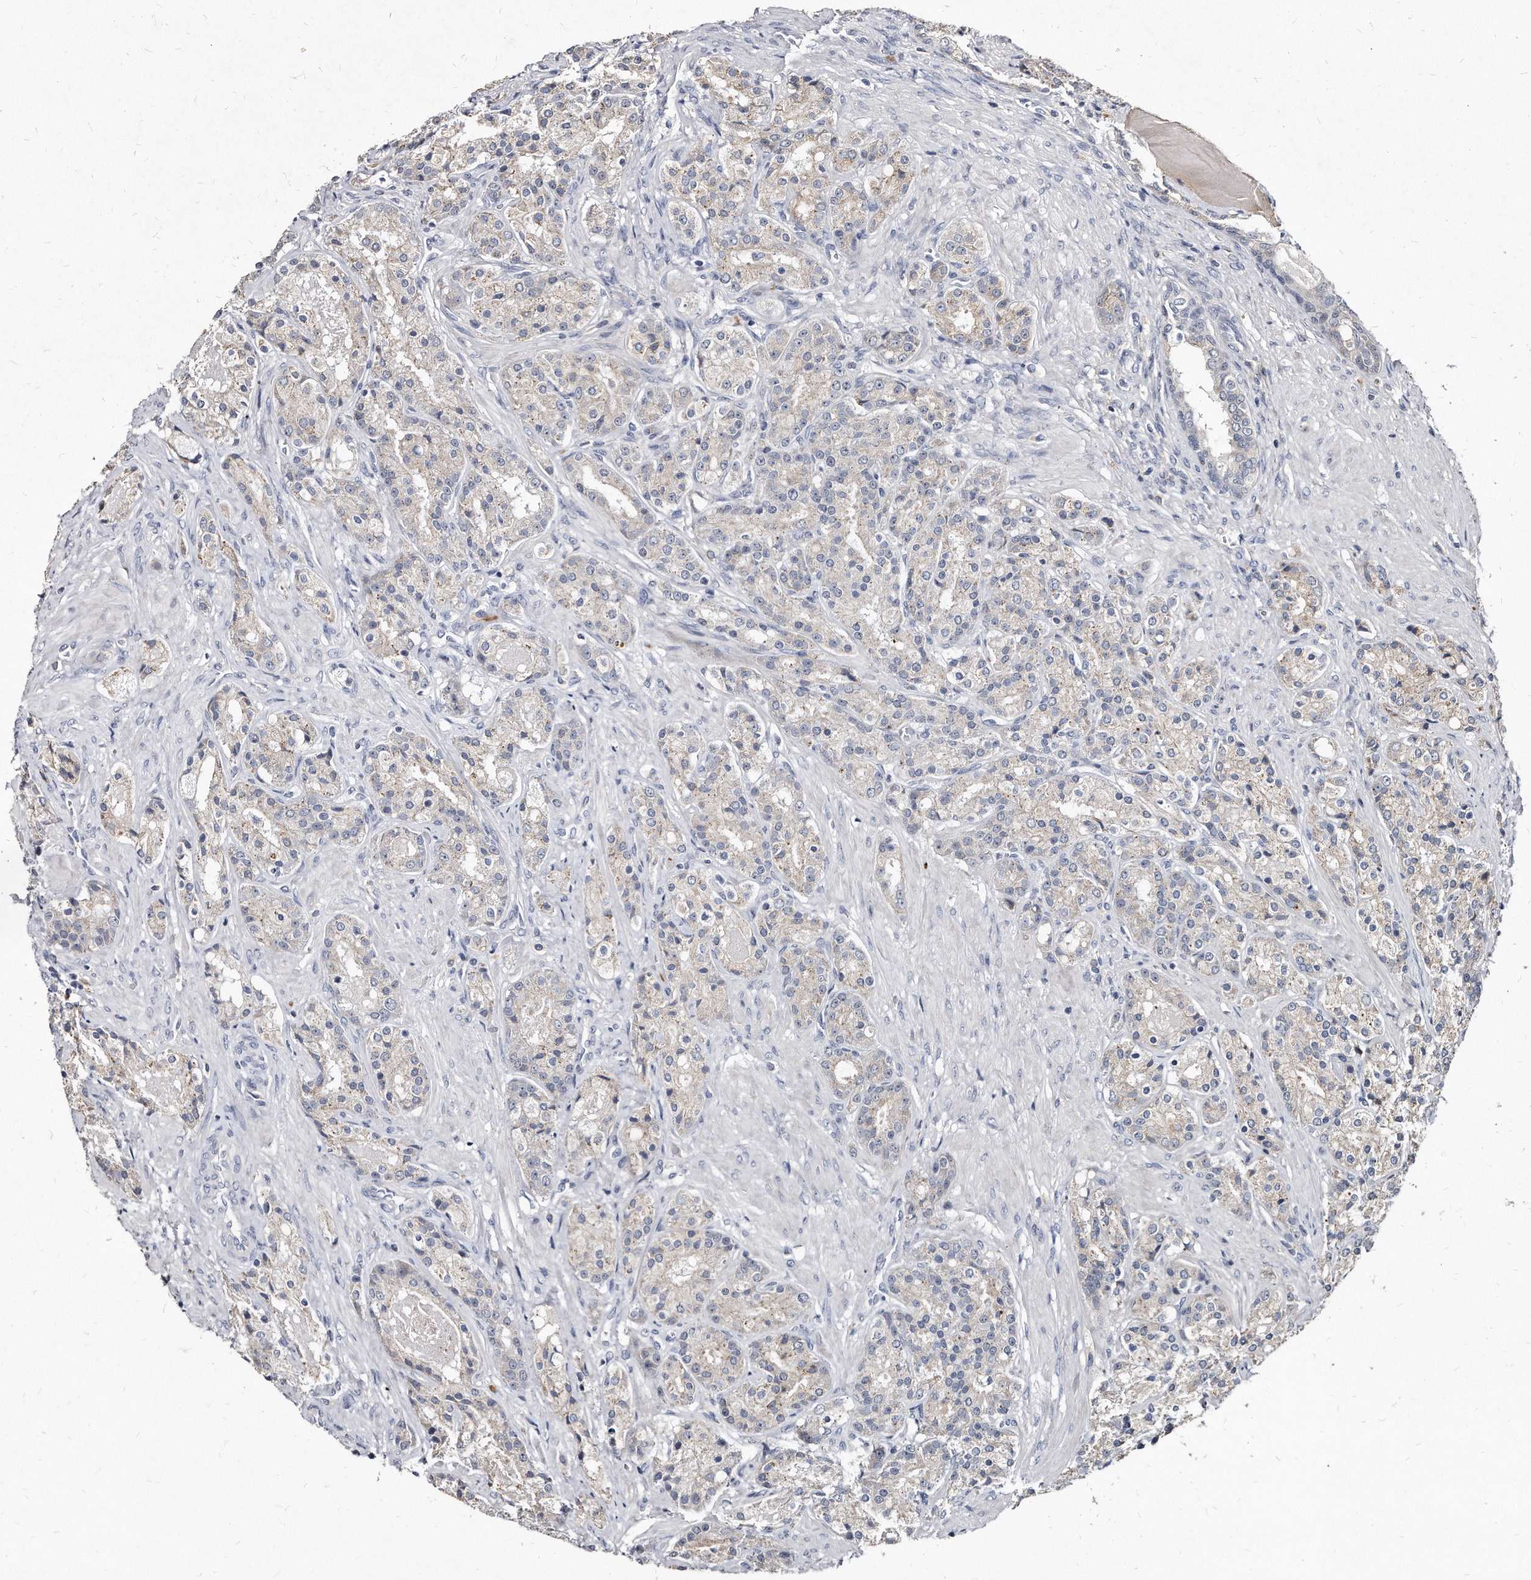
{"staining": {"intensity": "weak", "quantity": "<25%", "location": "cytoplasmic/membranous"}, "tissue": "prostate cancer", "cell_type": "Tumor cells", "image_type": "cancer", "snomed": [{"axis": "morphology", "description": "Adenocarcinoma, High grade"}, {"axis": "topography", "description": "Prostate"}], "caption": "This is a histopathology image of immunohistochemistry staining of prostate high-grade adenocarcinoma, which shows no positivity in tumor cells.", "gene": "KLHDC3", "patient": {"sex": "male", "age": 60}}